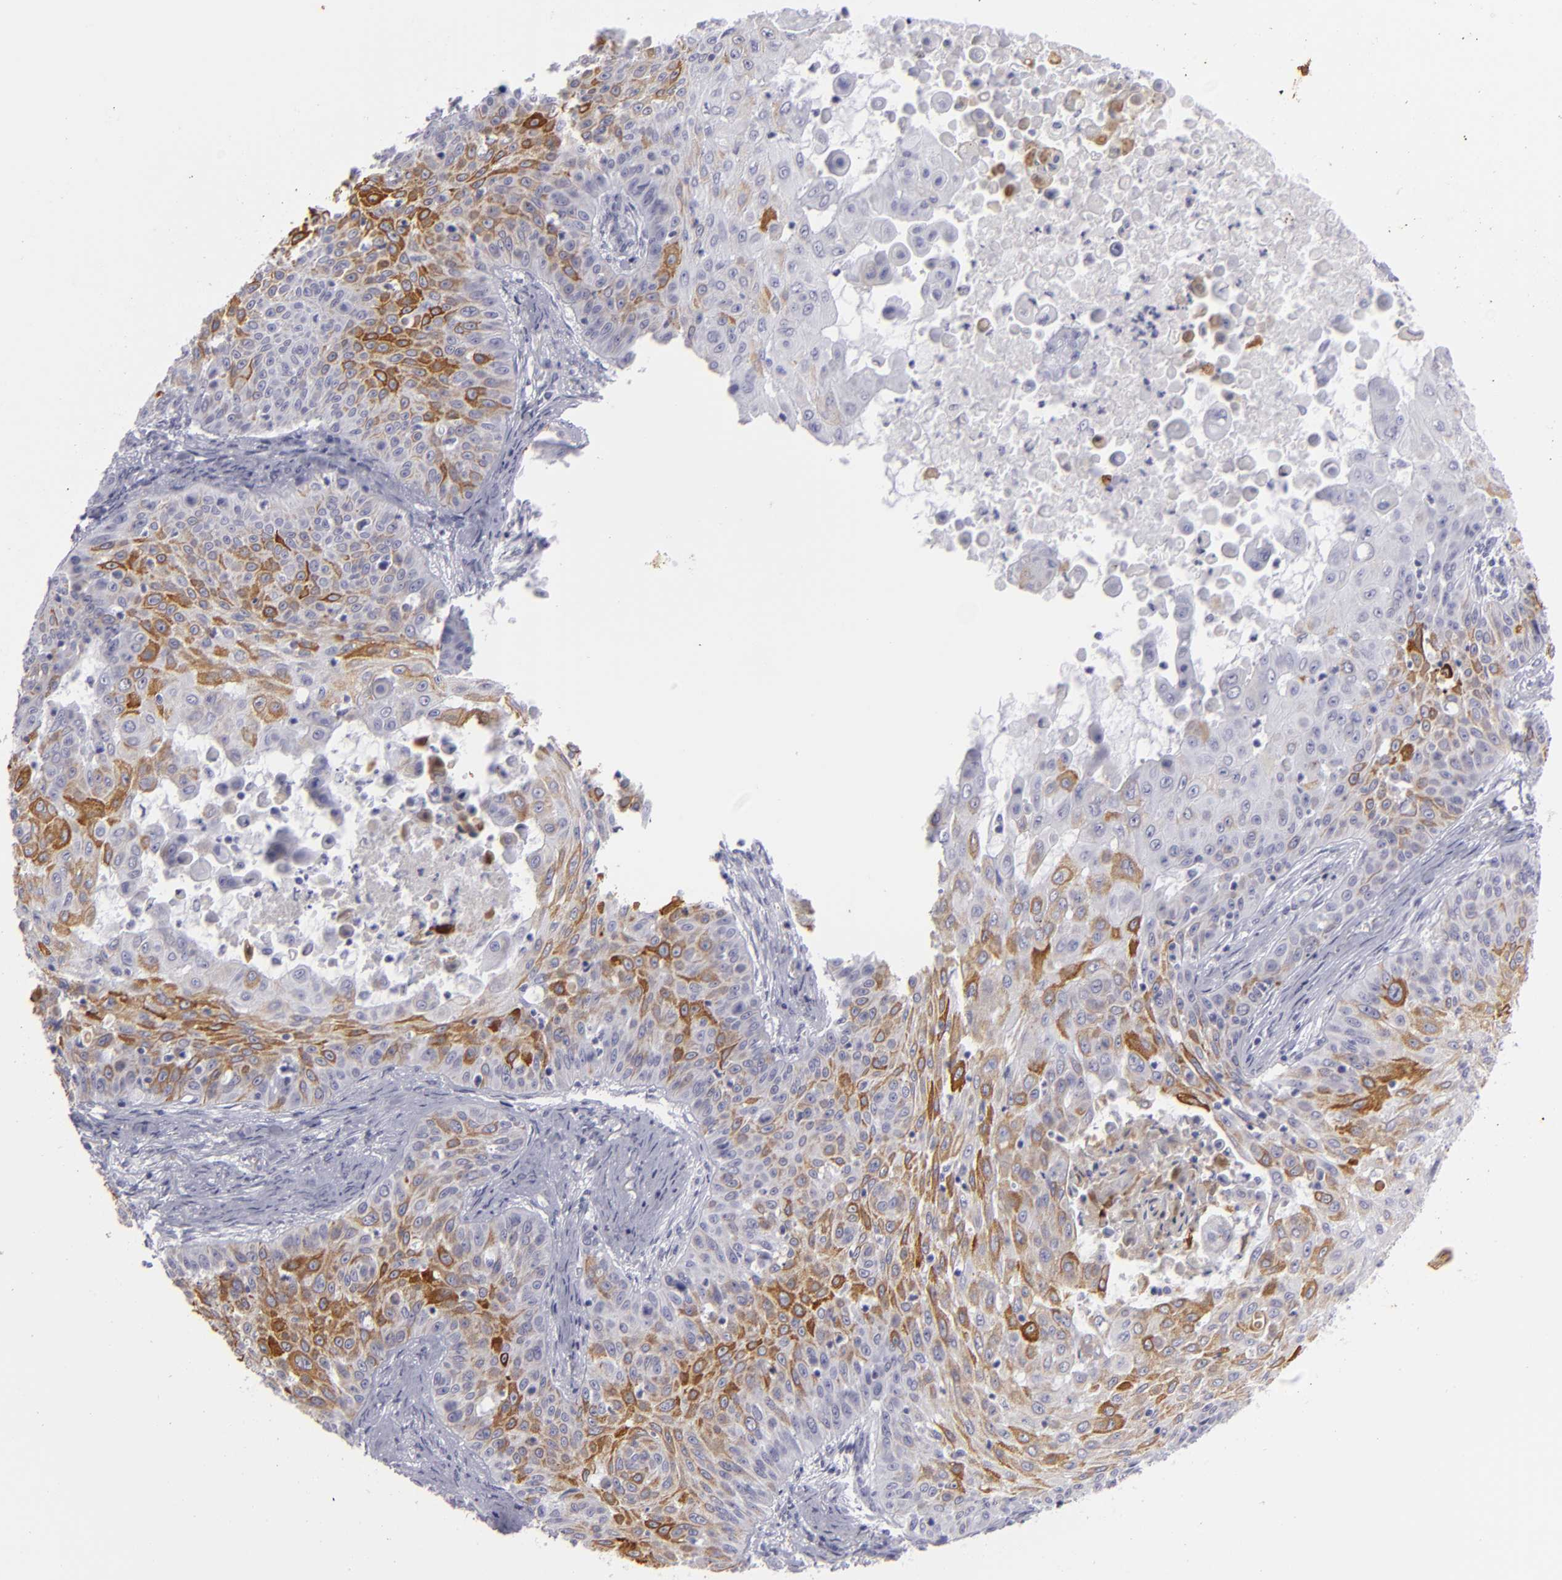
{"staining": {"intensity": "moderate", "quantity": "25%-75%", "location": "cytoplasmic/membranous"}, "tissue": "skin cancer", "cell_type": "Tumor cells", "image_type": "cancer", "snomed": [{"axis": "morphology", "description": "Squamous cell carcinoma, NOS"}, {"axis": "topography", "description": "Skin"}], "caption": "Squamous cell carcinoma (skin) stained for a protein demonstrates moderate cytoplasmic/membranous positivity in tumor cells.", "gene": "KRT1", "patient": {"sex": "male", "age": 82}}